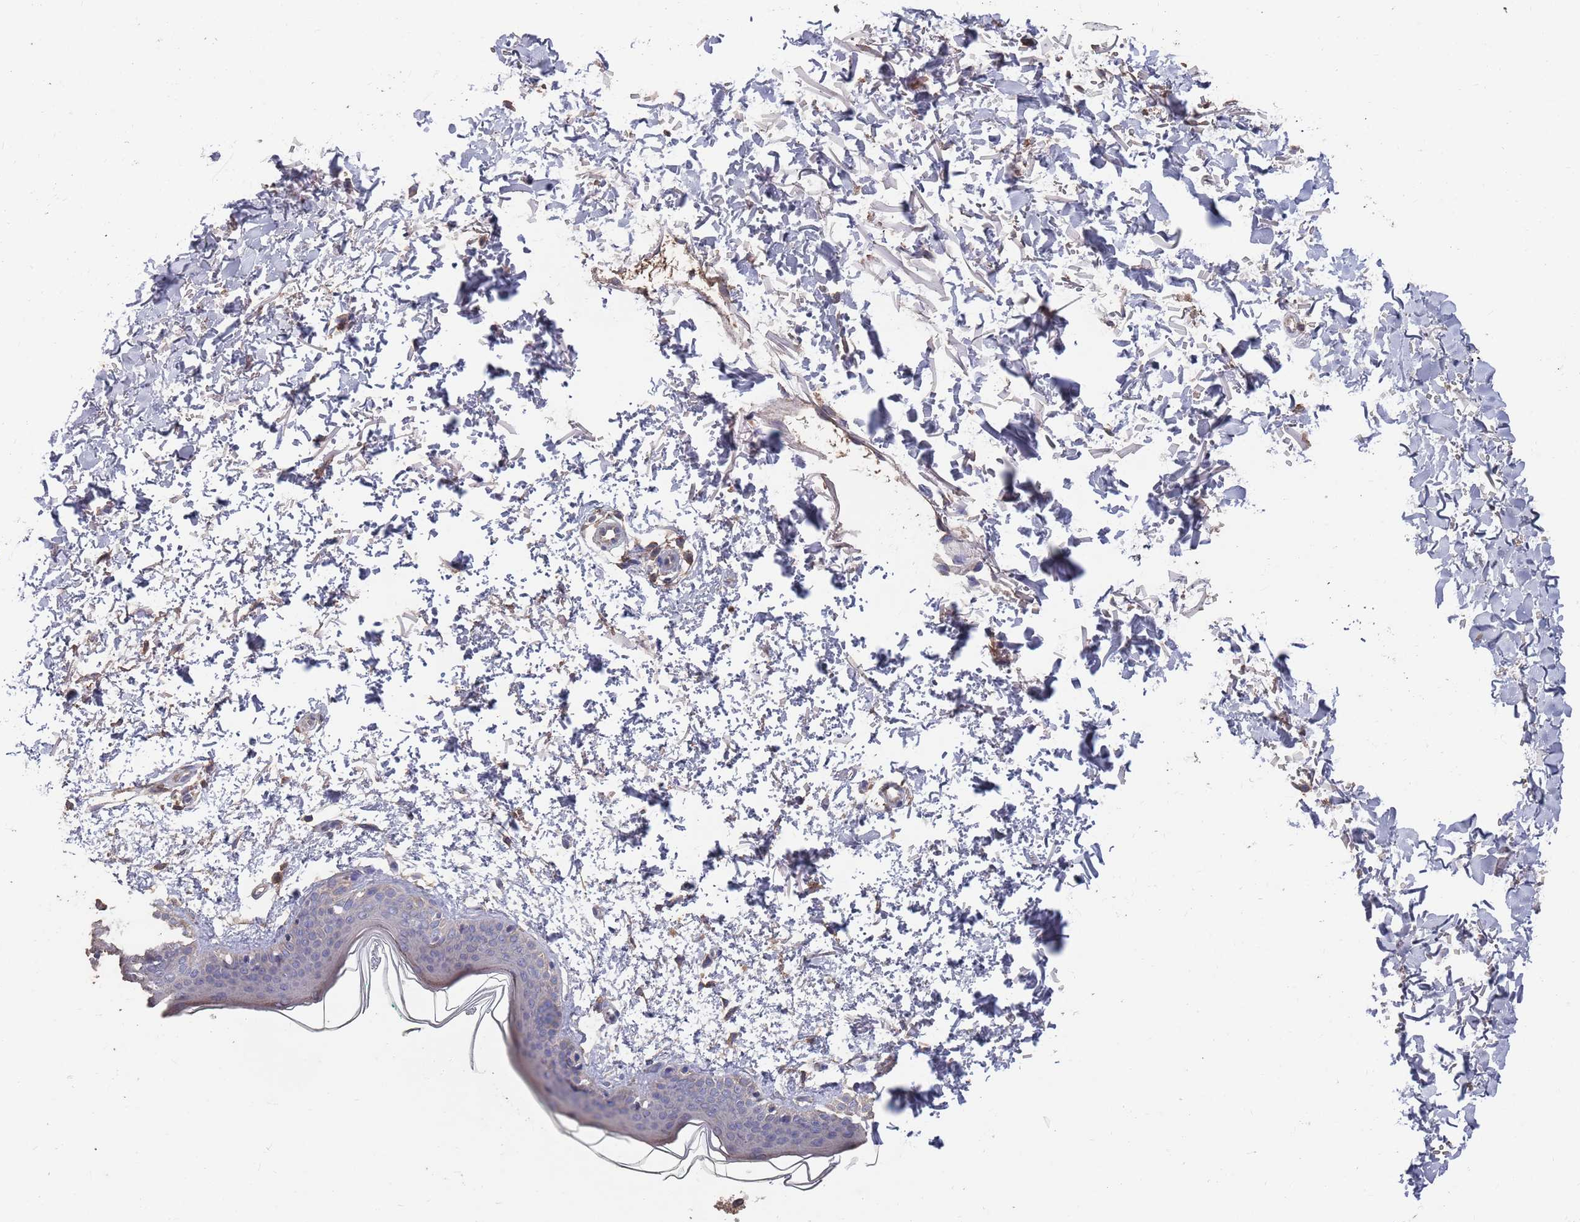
{"staining": {"intensity": "negative", "quantity": "none", "location": "none"}, "tissue": "skin", "cell_type": "Fibroblasts", "image_type": "normal", "snomed": [{"axis": "morphology", "description": "Normal tissue, NOS"}, {"axis": "topography", "description": "Skin"}], "caption": "Micrograph shows no protein expression in fibroblasts of benign skin.", "gene": "BTBD18", "patient": {"sex": "male", "age": 66}}